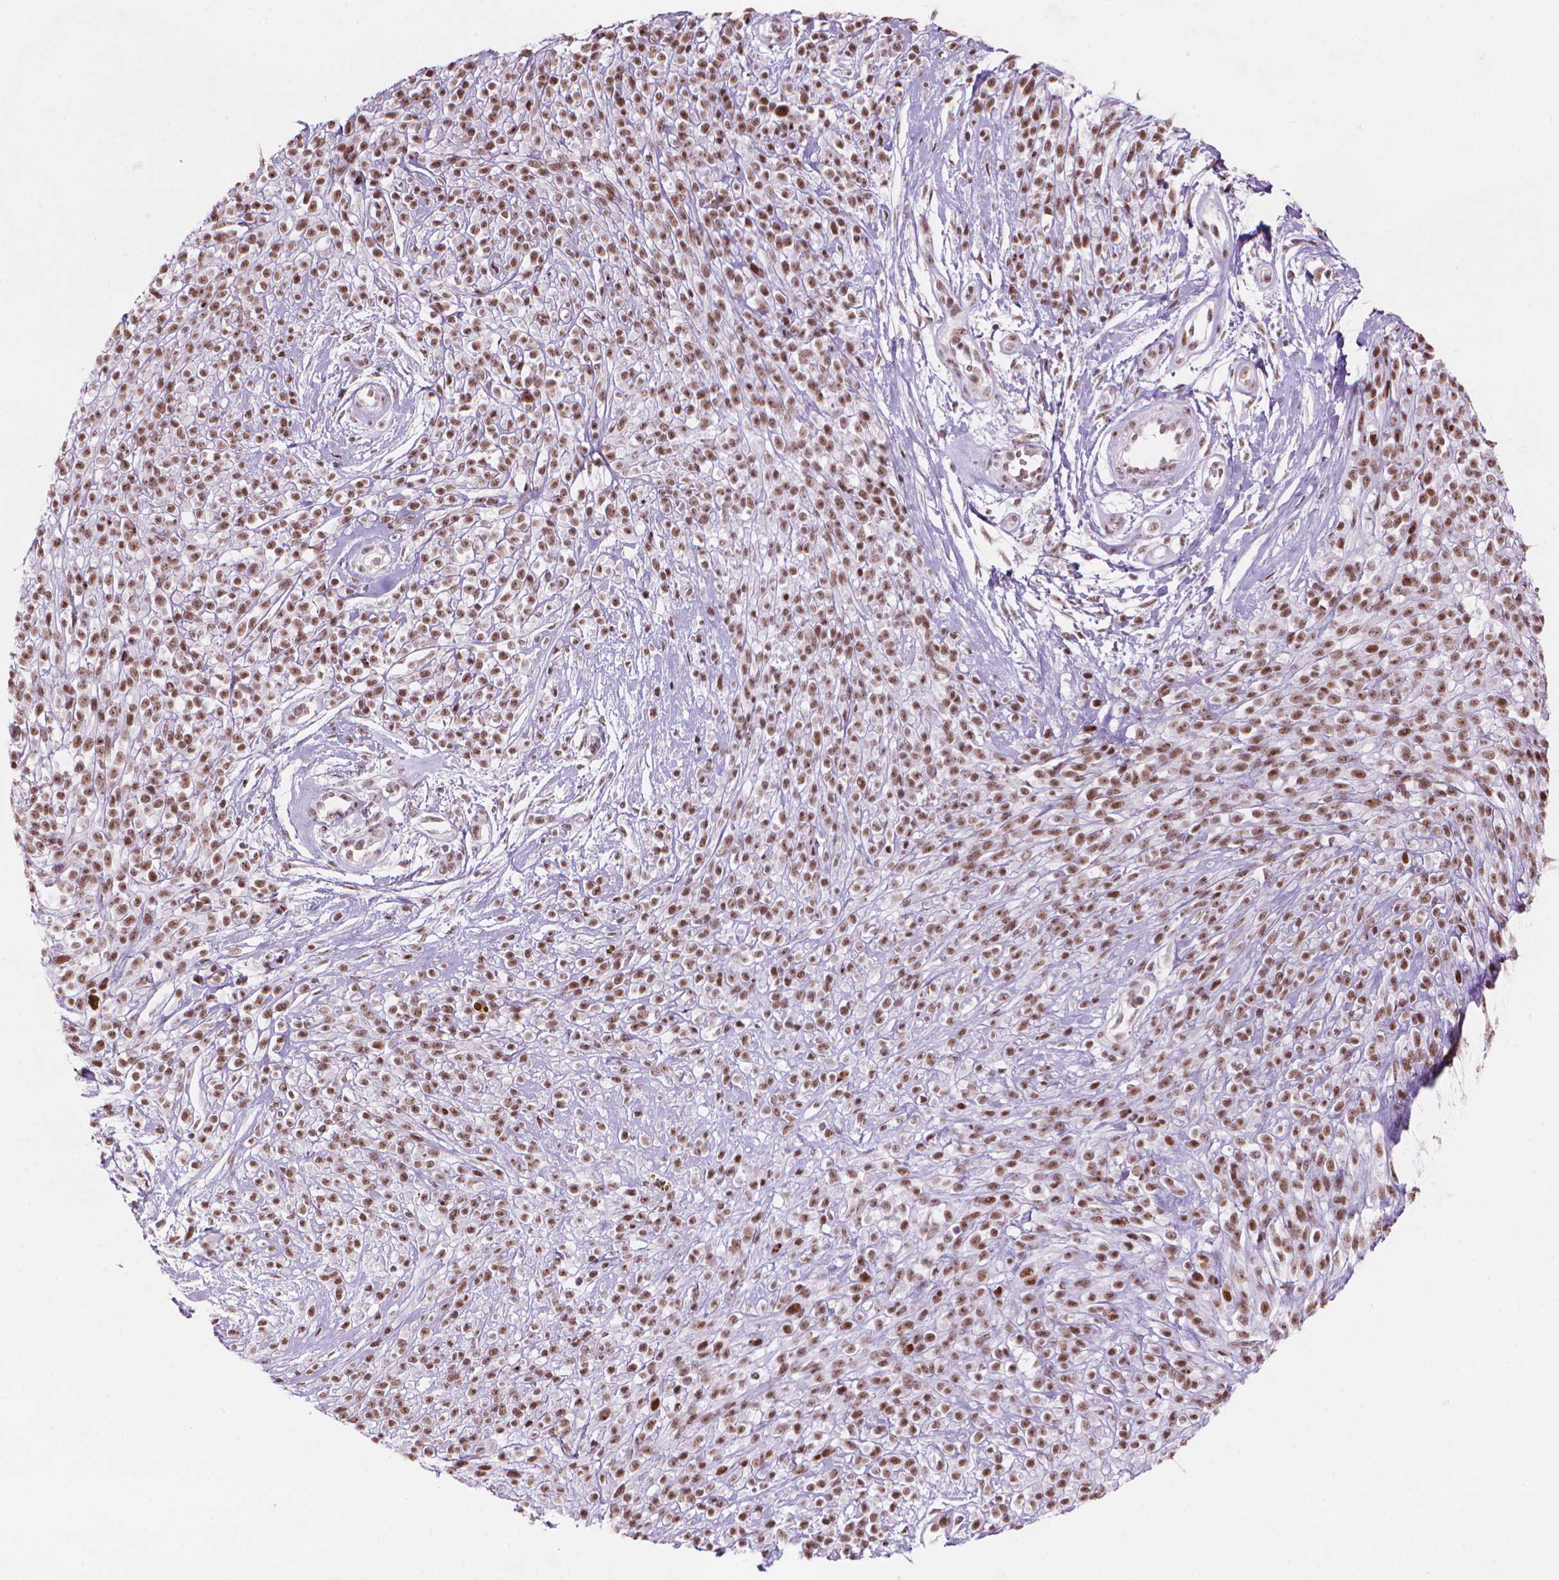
{"staining": {"intensity": "strong", "quantity": ">75%", "location": "nuclear"}, "tissue": "melanoma", "cell_type": "Tumor cells", "image_type": "cancer", "snomed": [{"axis": "morphology", "description": "Malignant melanoma, NOS"}, {"axis": "topography", "description": "Skin"}, {"axis": "topography", "description": "Skin of trunk"}], "caption": "A brown stain shows strong nuclear staining of a protein in malignant melanoma tumor cells.", "gene": "HES7", "patient": {"sex": "male", "age": 74}}